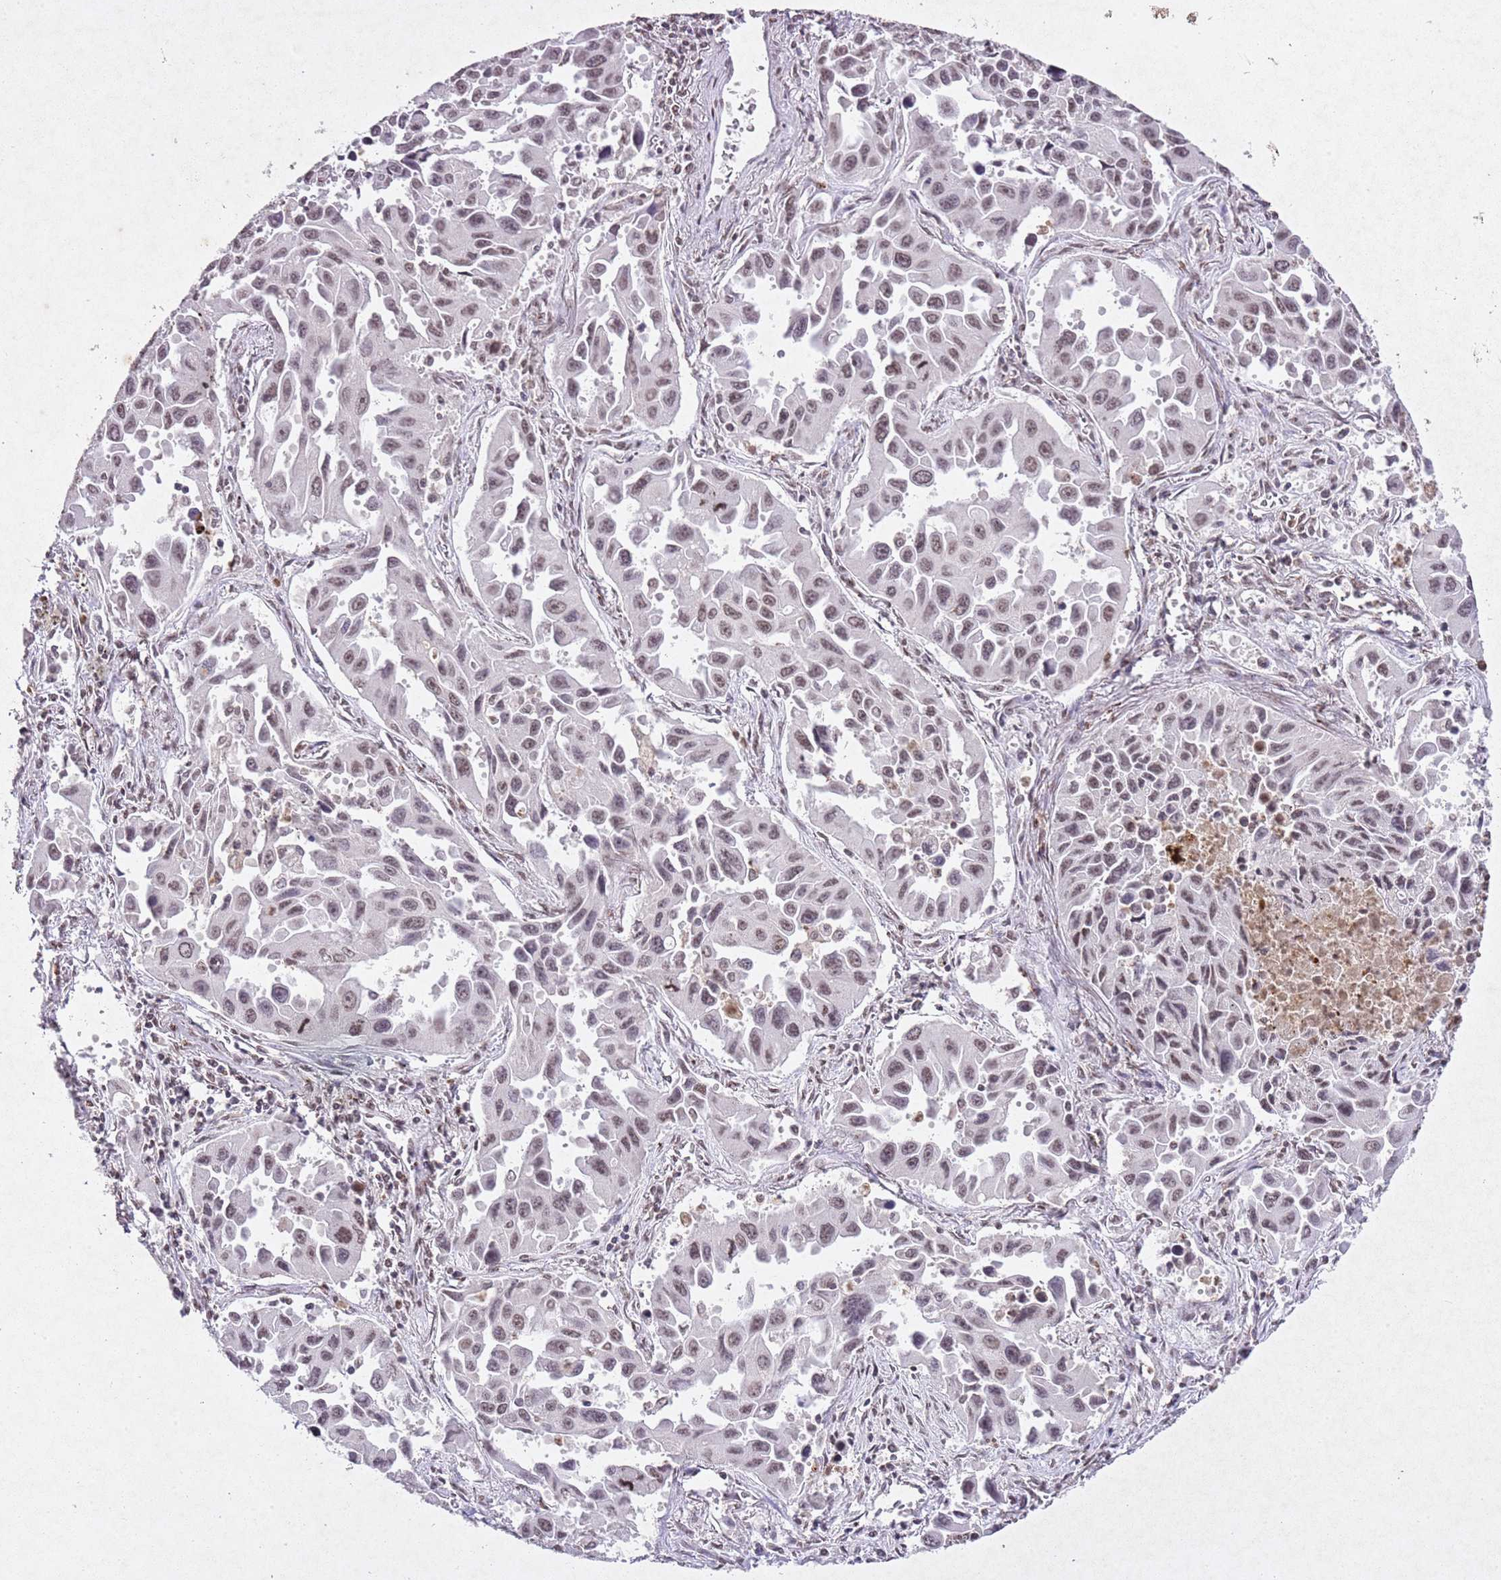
{"staining": {"intensity": "weak", "quantity": ">75%", "location": "nuclear"}, "tissue": "lung cancer", "cell_type": "Tumor cells", "image_type": "cancer", "snomed": [{"axis": "morphology", "description": "Adenocarcinoma, NOS"}, {"axis": "topography", "description": "Lung"}], "caption": "Human adenocarcinoma (lung) stained for a protein (brown) shows weak nuclear positive staining in about >75% of tumor cells.", "gene": "BMAL1", "patient": {"sex": "male", "age": 66}}